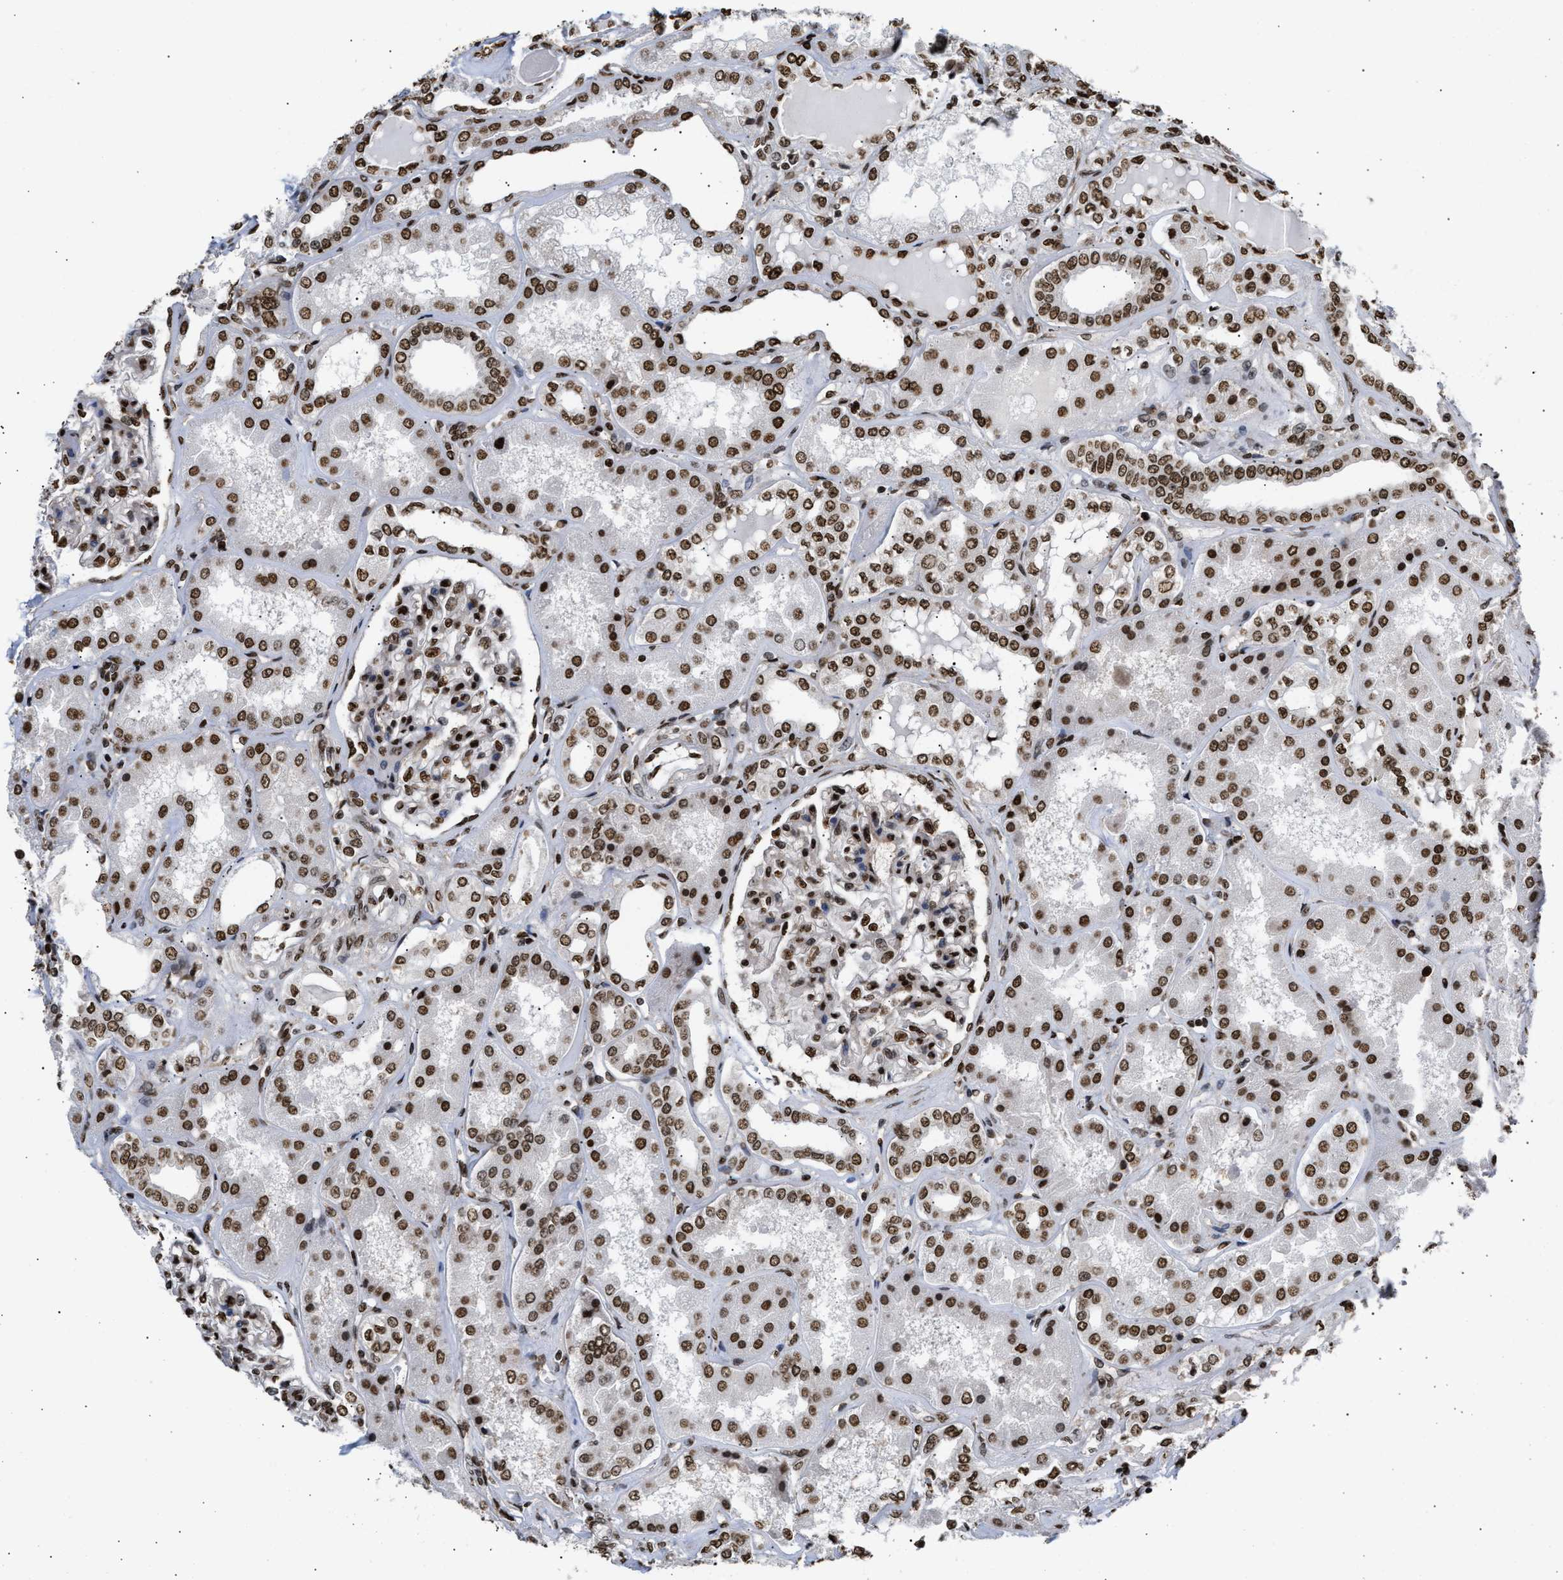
{"staining": {"intensity": "strong", "quantity": "25%-75%", "location": "nuclear"}, "tissue": "kidney", "cell_type": "Cells in glomeruli", "image_type": "normal", "snomed": [{"axis": "morphology", "description": "Normal tissue, NOS"}, {"axis": "topography", "description": "Kidney"}], "caption": "An image of kidney stained for a protein demonstrates strong nuclear brown staining in cells in glomeruli.", "gene": "PSIP1", "patient": {"sex": "female", "age": 56}}